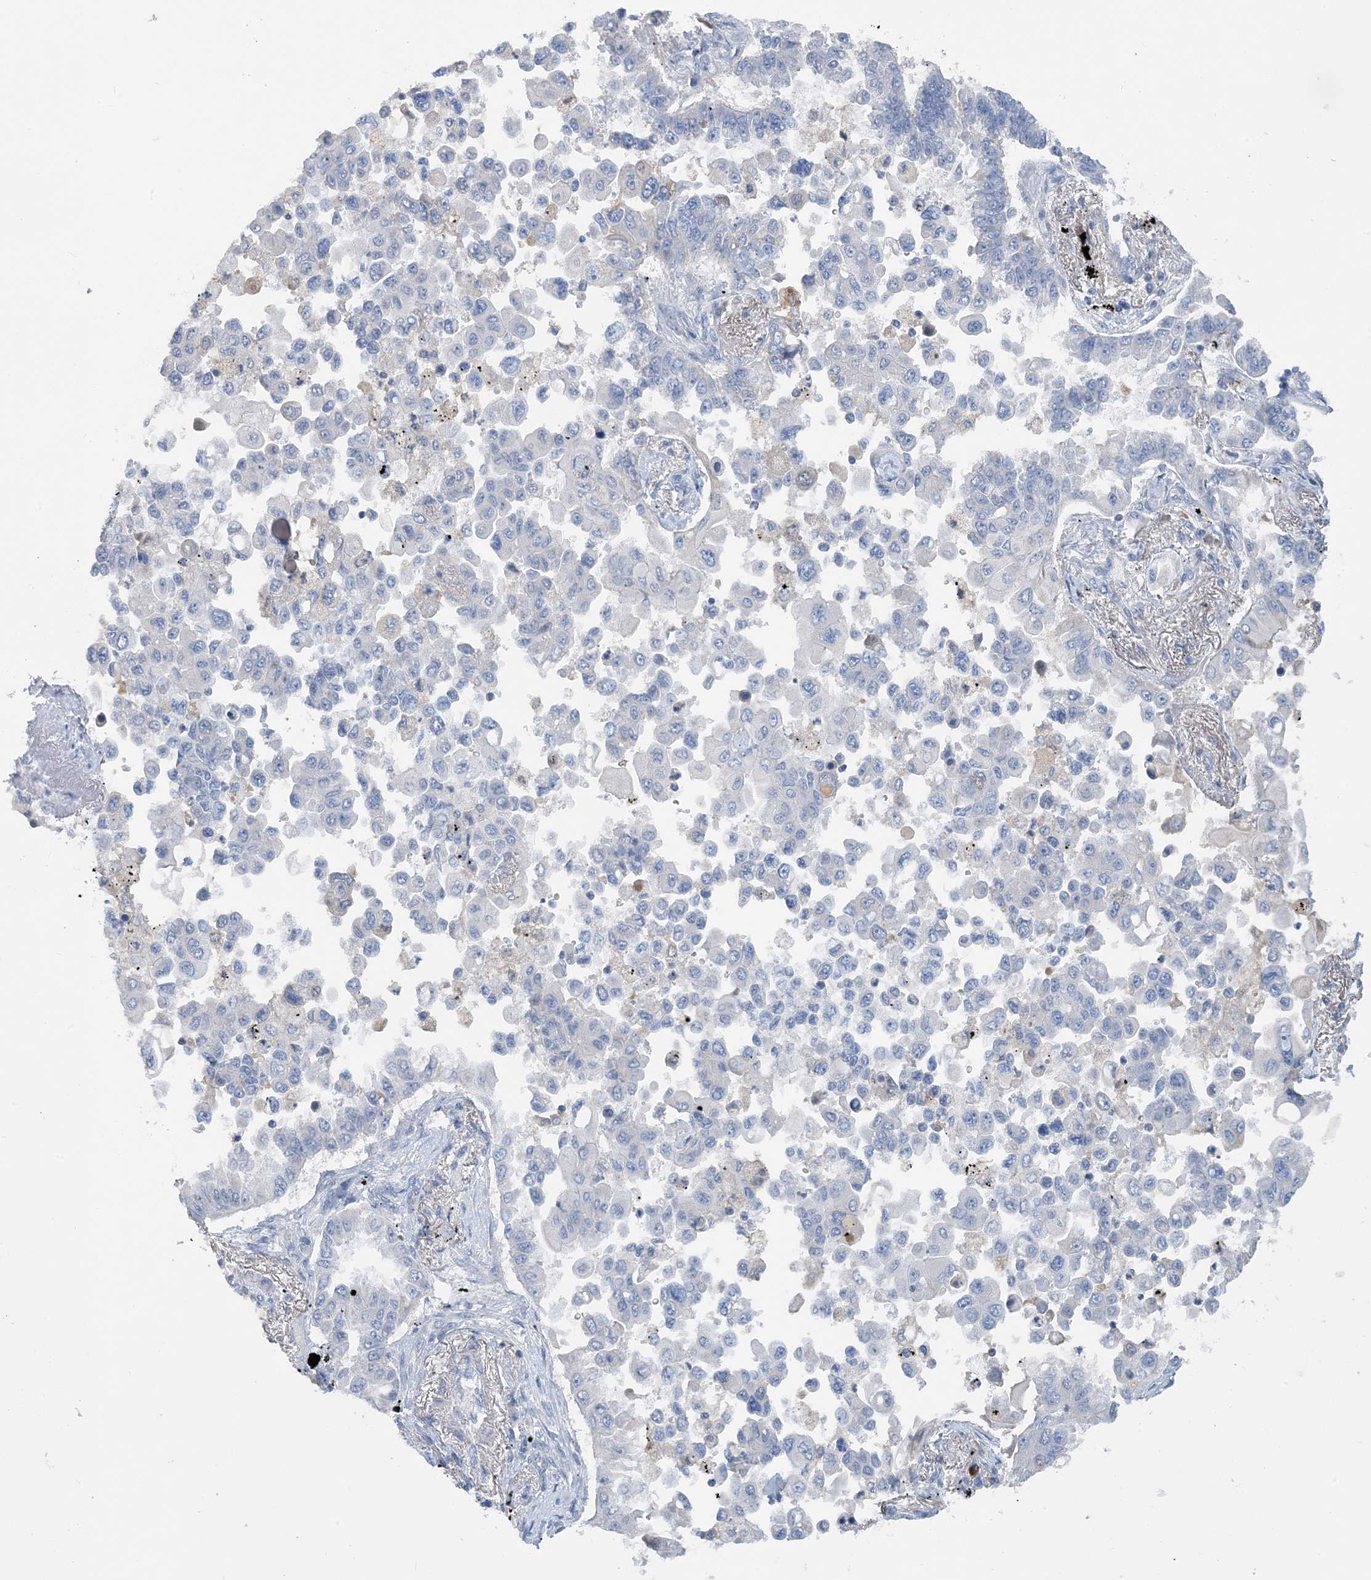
{"staining": {"intensity": "negative", "quantity": "none", "location": "none"}, "tissue": "lung cancer", "cell_type": "Tumor cells", "image_type": "cancer", "snomed": [{"axis": "morphology", "description": "Adenocarcinoma, NOS"}, {"axis": "topography", "description": "Lung"}], "caption": "The photomicrograph shows no staining of tumor cells in lung cancer (adenocarcinoma). (DAB immunohistochemistry with hematoxylin counter stain).", "gene": "CTRL", "patient": {"sex": "female", "age": 67}}